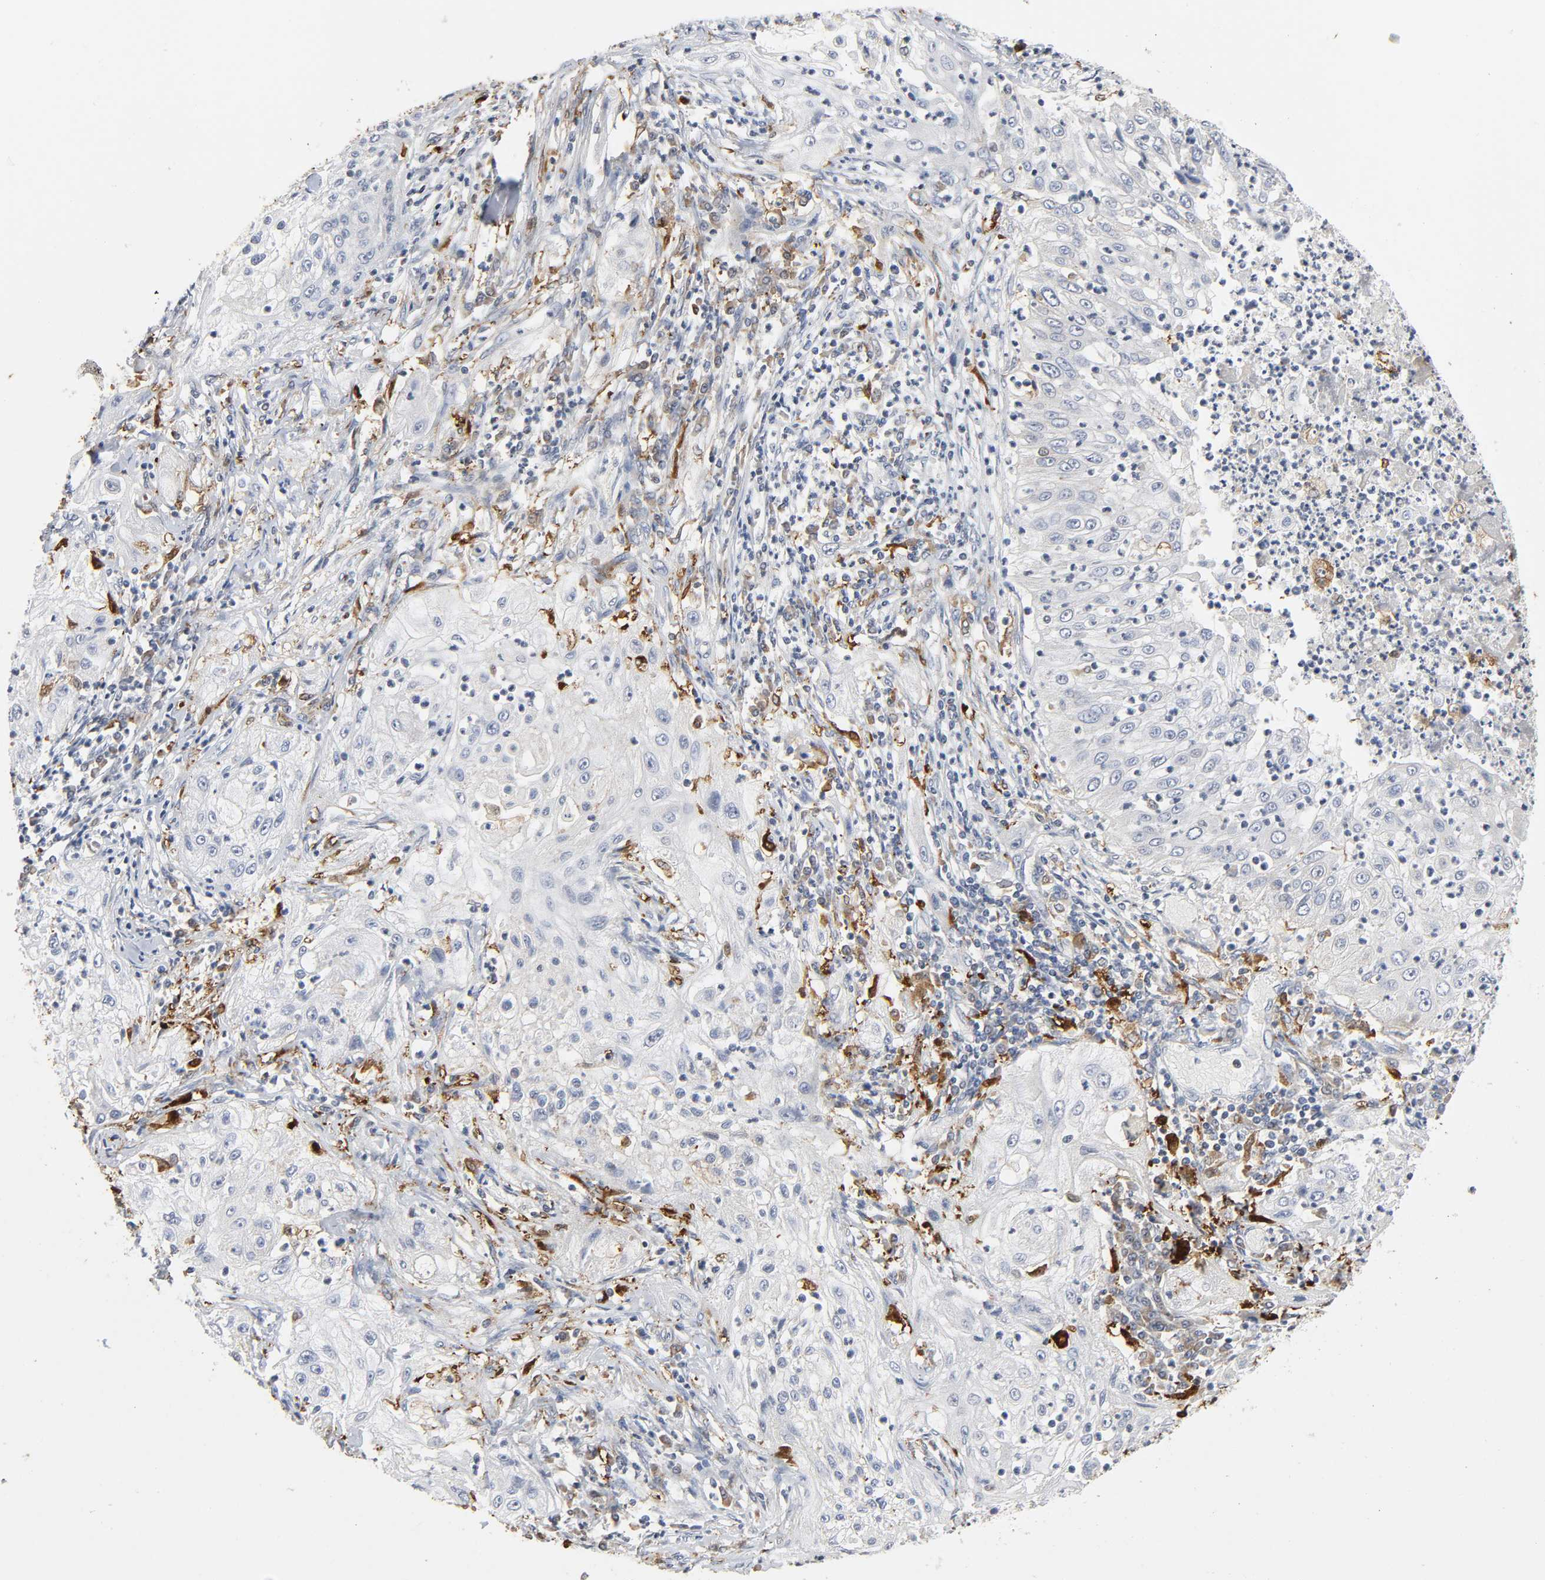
{"staining": {"intensity": "negative", "quantity": "none", "location": "none"}, "tissue": "lung cancer", "cell_type": "Tumor cells", "image_type": "cancer", "snomed": [{"axis": "morphology", "description": "Inflammation, NOS"}, {"axis": "morphology", "description": "Squamous cell carcinoma, NOS"}, {"axis": "topography", "description": "Lymph node"}, {"axis": "topography", "description": "Soft tissue"}, {"axis": "topography", "description": "Lung"}], "caption": "IHC of lung cancer shows no expression in tumor cells. The staining is performed using DAB (3,3'-diaminobenzidine) brown chromogen with nuclei counter-stained in using hematoxylin.", "gene": "KAT2B", "patient": {"sex": "male", "age": 66}}